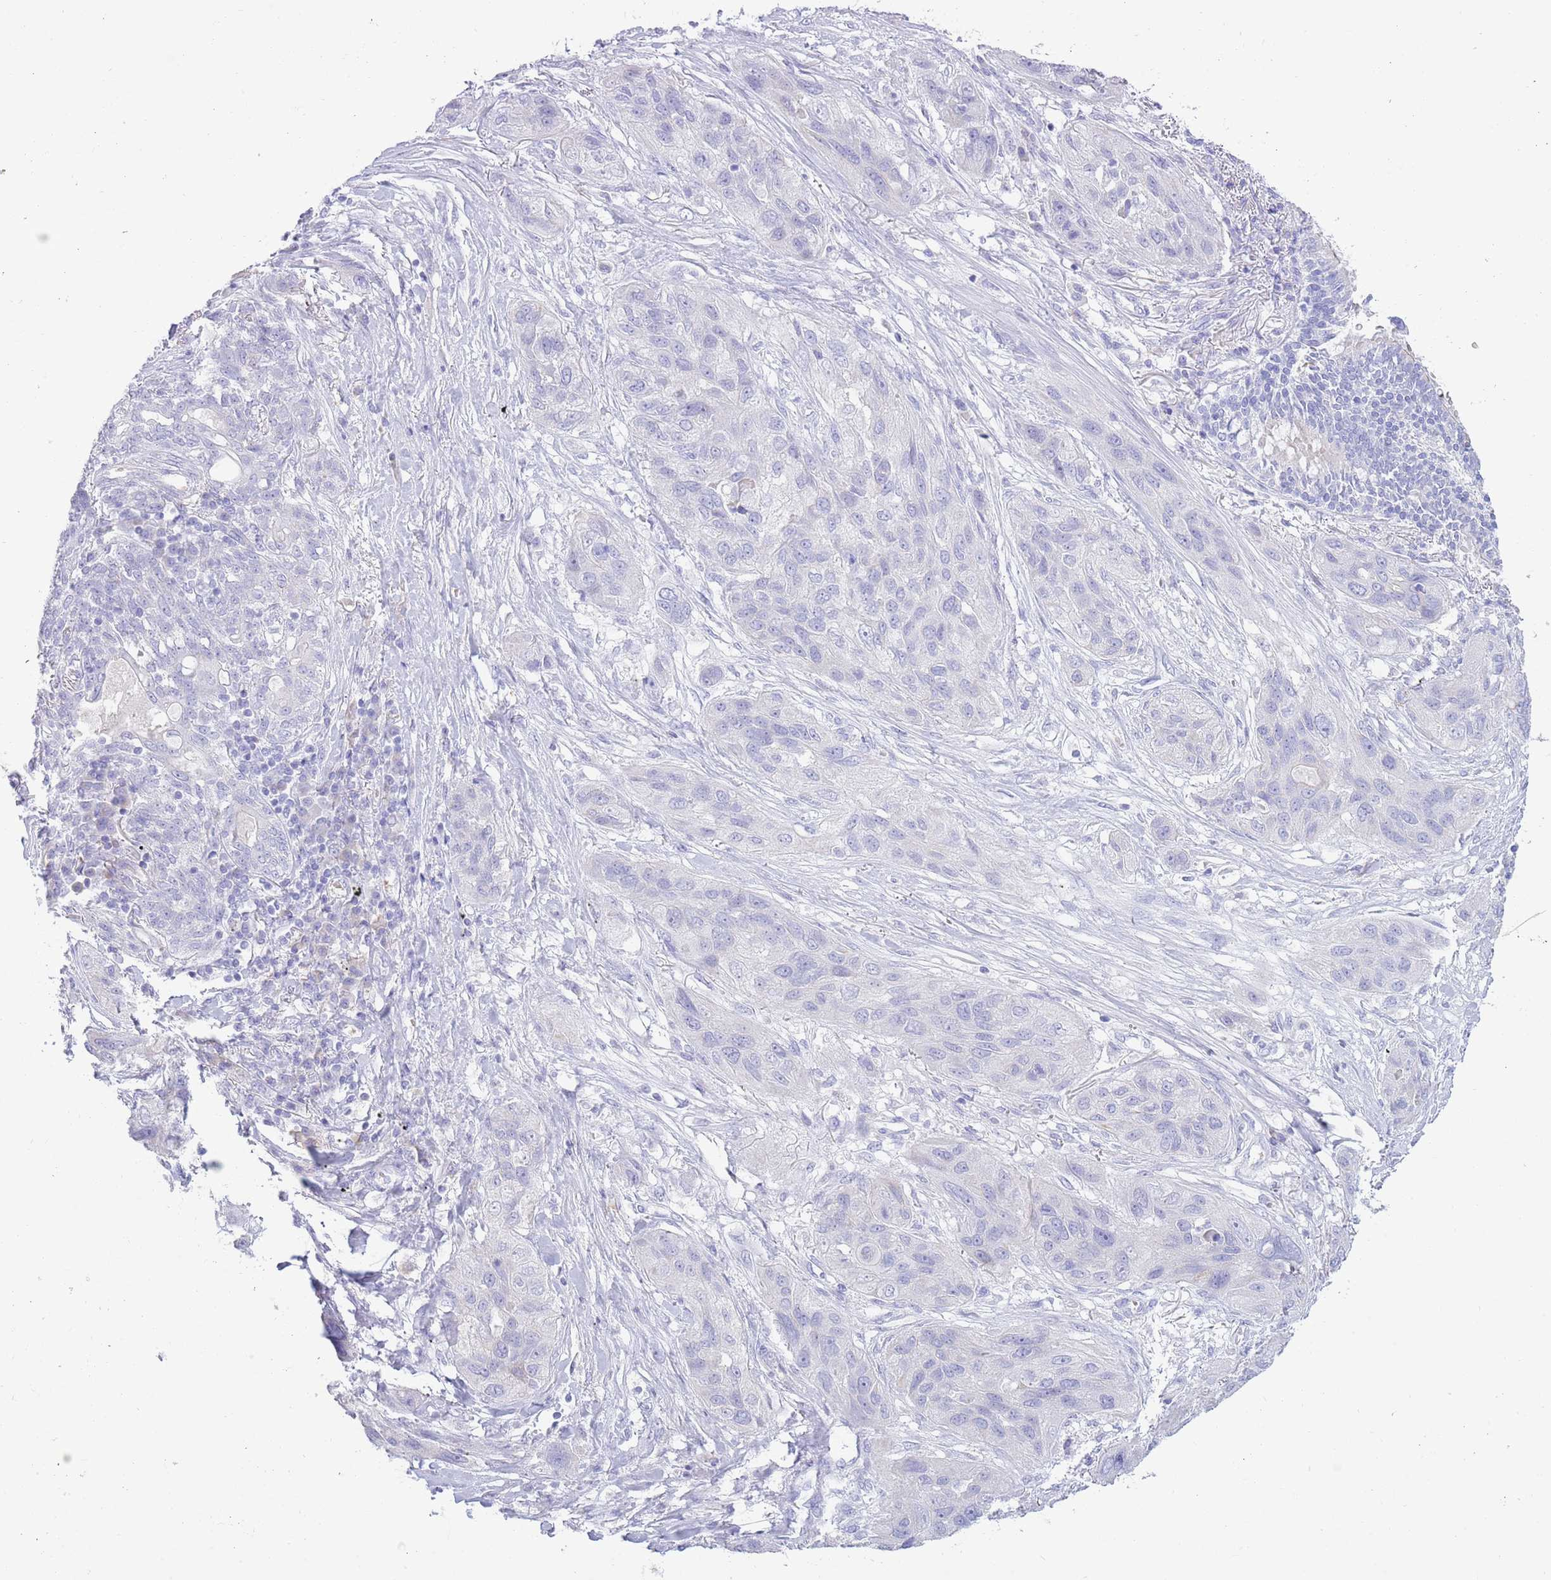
{"staining": {"intensity": "negative", "quantity": "none", "location": "none"}, "tissue": "lung cancer", "cell_type": "Tumor cells", "image_type": "cancer", "snomed": [{"axis": "morphology", "description": "Squamous cell carcinoma, NOS"}, {"axis": "topography", "description": "Lung"}], "caption": "Immunohistochemistry (IHC) photomicrograph of neoplastic tissue: squamous cell carcinoma (lung) stained with DAB (3,3'-diaminobenzidine) reveals no significant protein expression in tumor cells.", "gene": "ACR", "patient": {"sex": "female", "age": 70}}